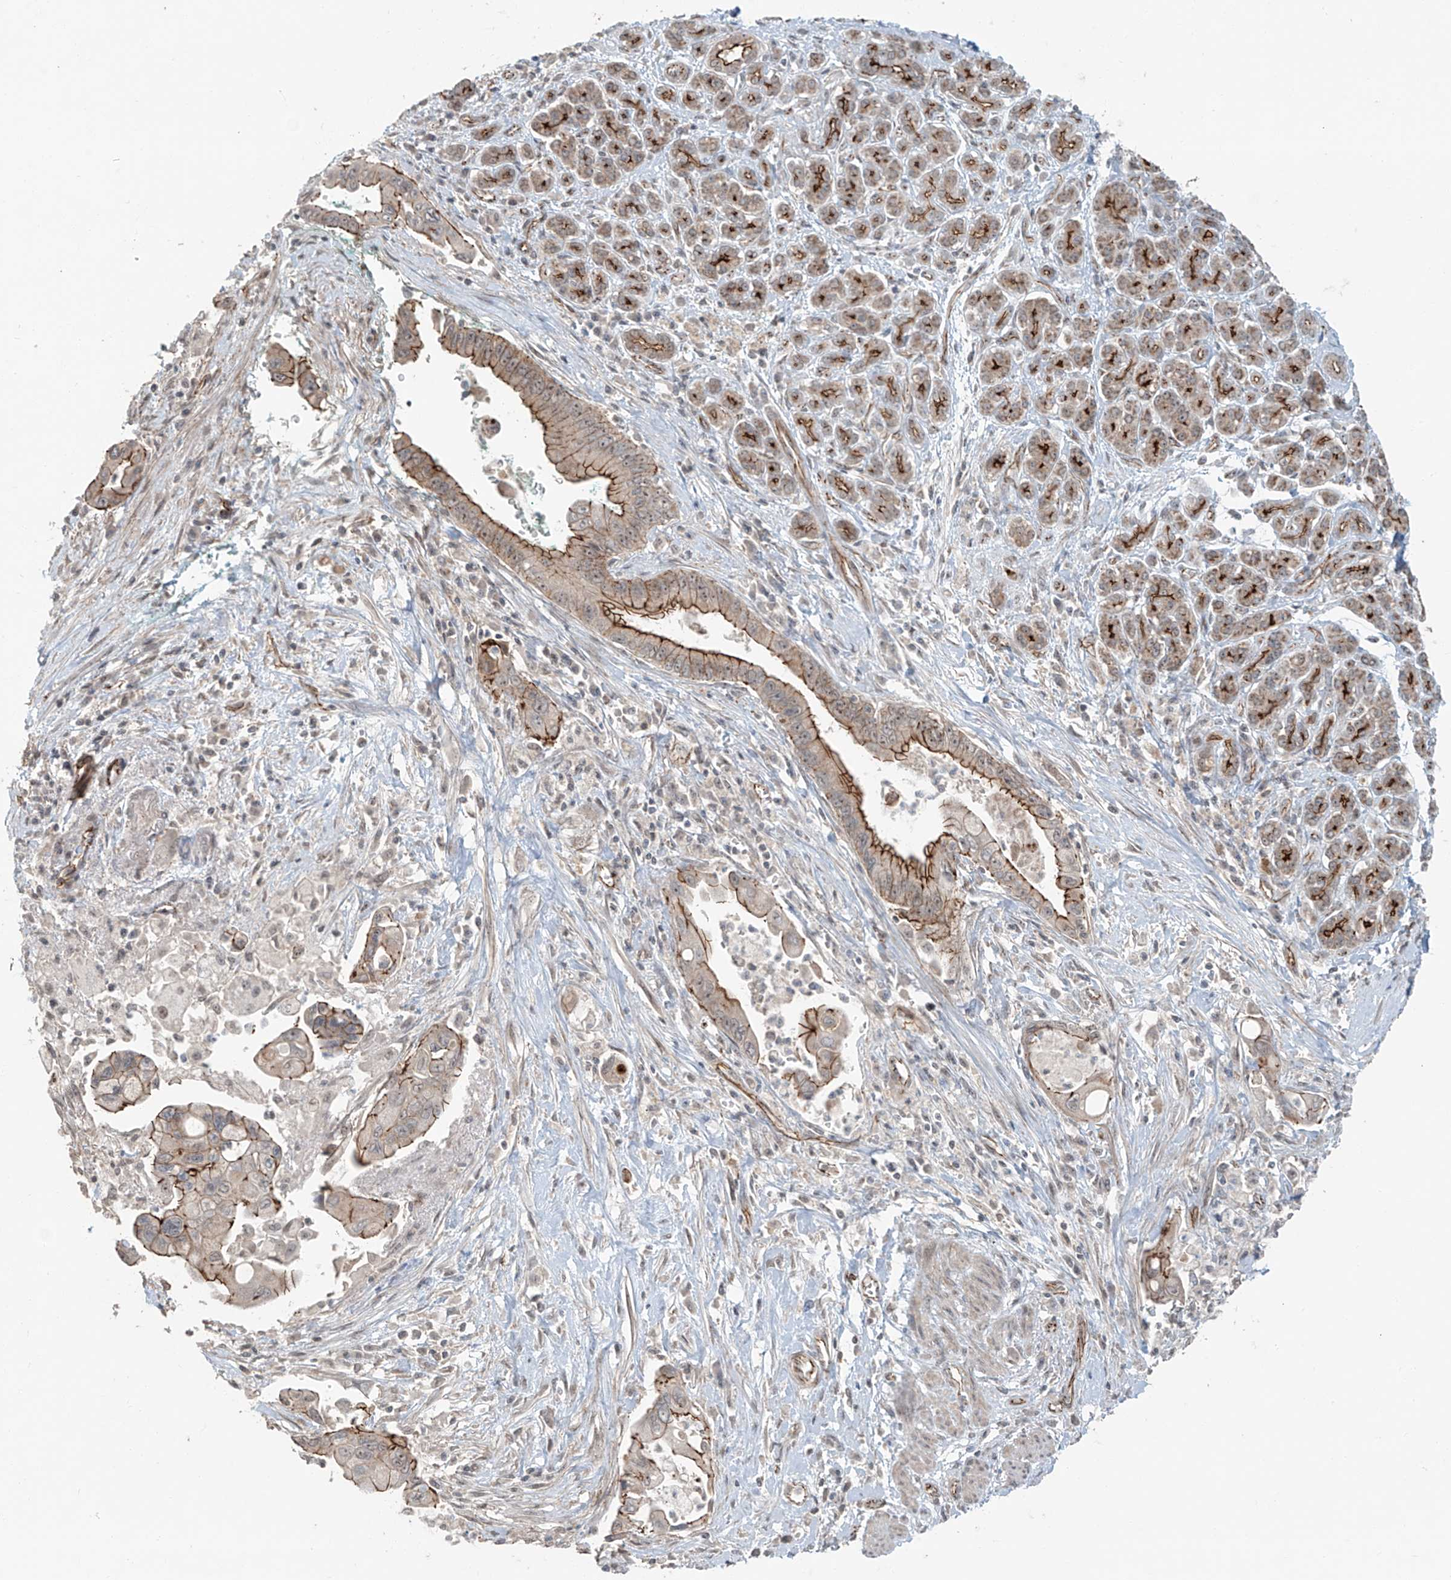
{"staining": {"intensity": "moderate", "quantity": ">75%", "location": "cytoplasmic/membranous"}, "tissue": "pancreatic cancer", "cell_type": "Tumor cells", "image_type": "cancer", "snomed": [{"axis": "morphology", "description": "Adenocarcinoma, NOS"}, {"axis": "topography", "description": "Pancreas"}], "caption": "Protein staining of adenocarcinoma (pancreatic) tissue exhibits moderate cytoplasmic/membranous staining in about >75% of tumor cells. The staining was performed using DAB to visualize the protein expression in brown, while the nuclei were stained in blue with hematoxylin (Magnification: 20x).", "gene": "ZNF16", "patient": {"sex": "male", "age": 78}}